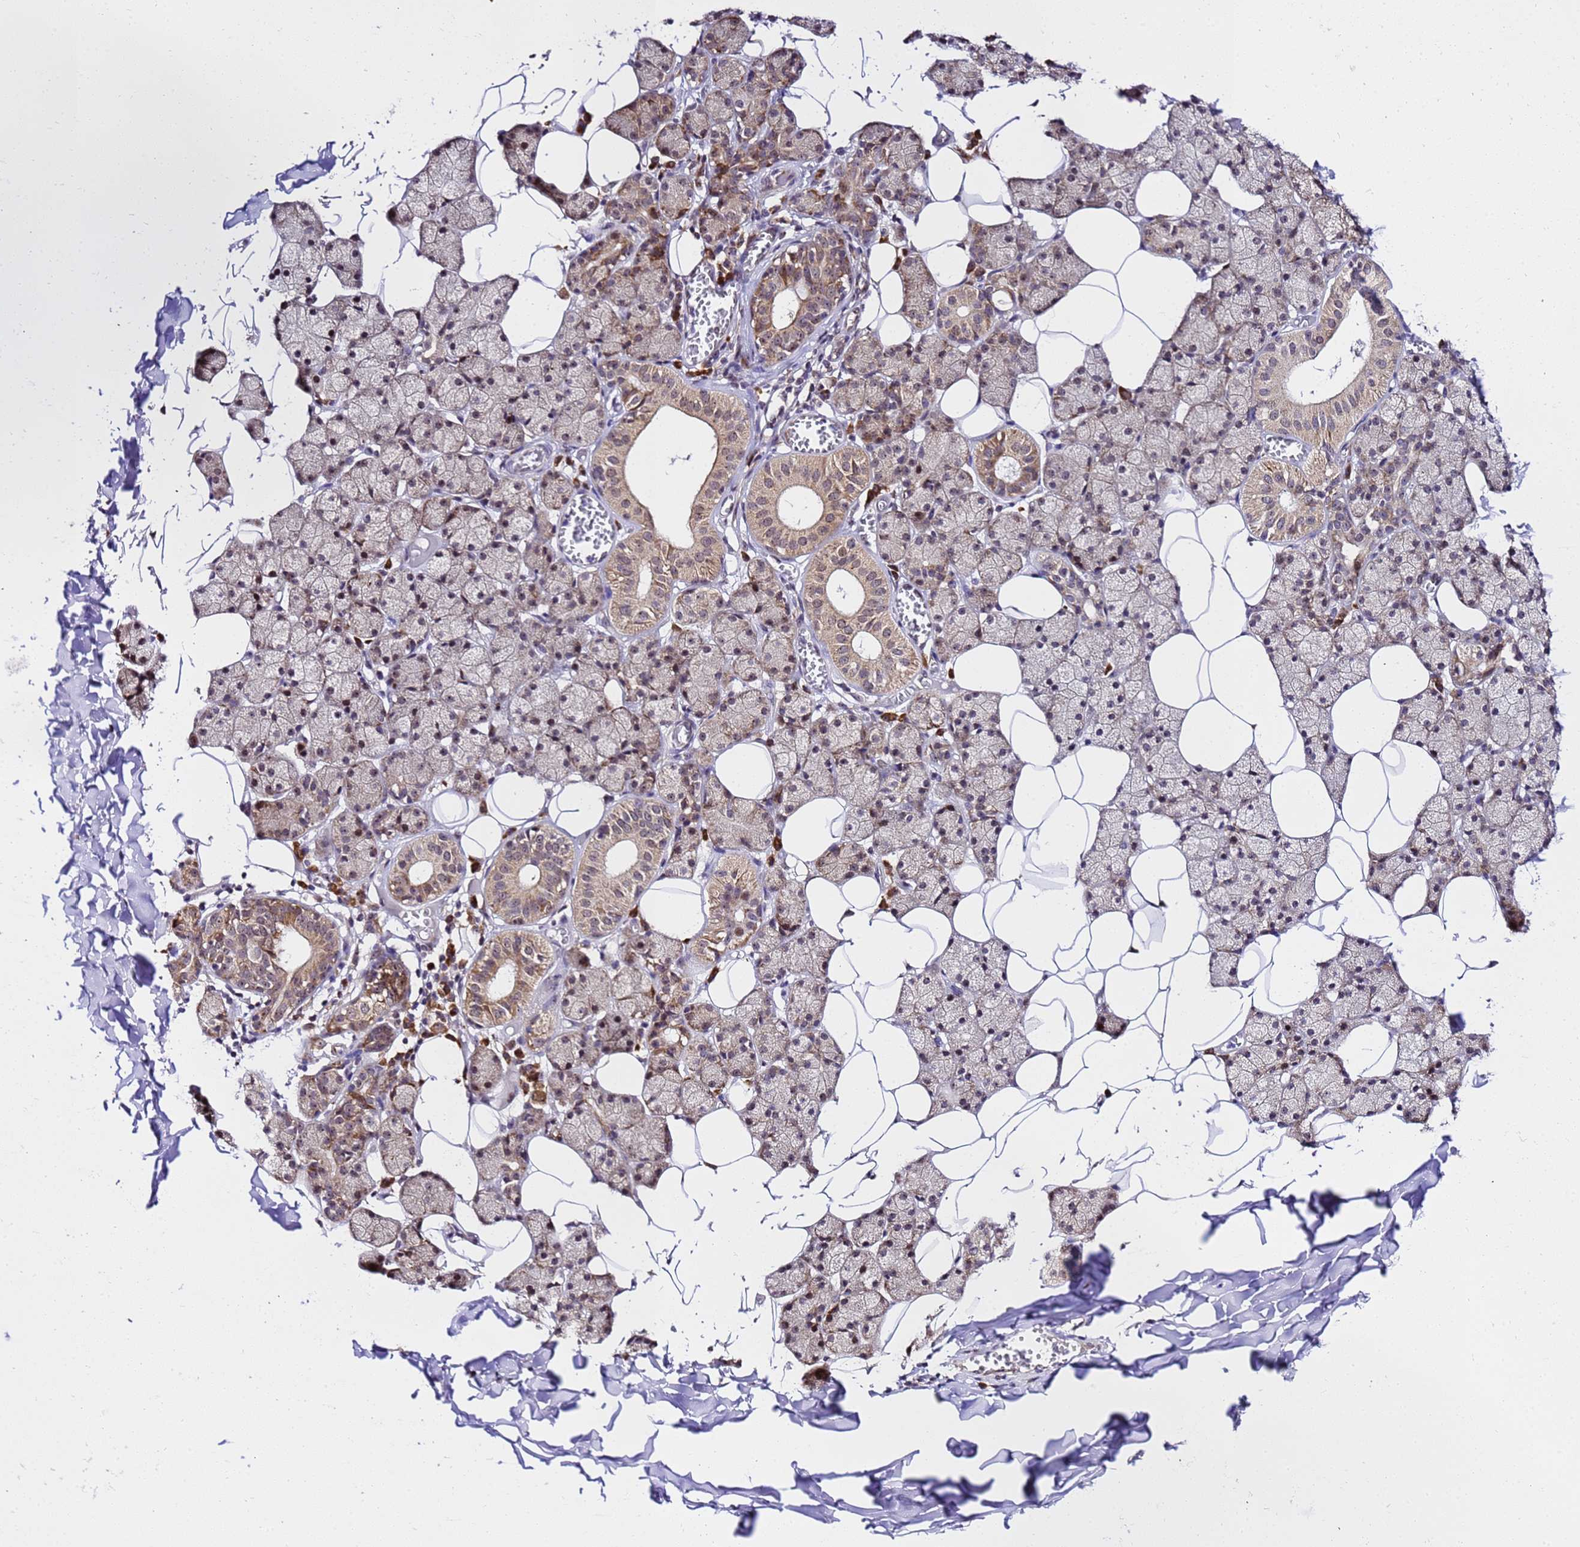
{"staining": {"intensity": "moderate", "quantity": "25%-75%", "location": "cytoplasmic/membranous,nuclear"}, "tissue": "salivary gland", "cell_type": "Glandular cells", "image_type": "normal", "snomed": [{"axis": "morphology", "description": "Normal tissue, NOS"}, {"axis": "topography", "description": "Salivary gland"}], "caption": "A micrograph showing moderate cytoplasmic/membranous,nuclear positivity in approximately 25%-75% of glandular cells in unremarkable salivary gland, as visualized by brown immunohistochemical staining.", "gene": "SLX4IP", "patient": {"sex": "female", "age": 33}}